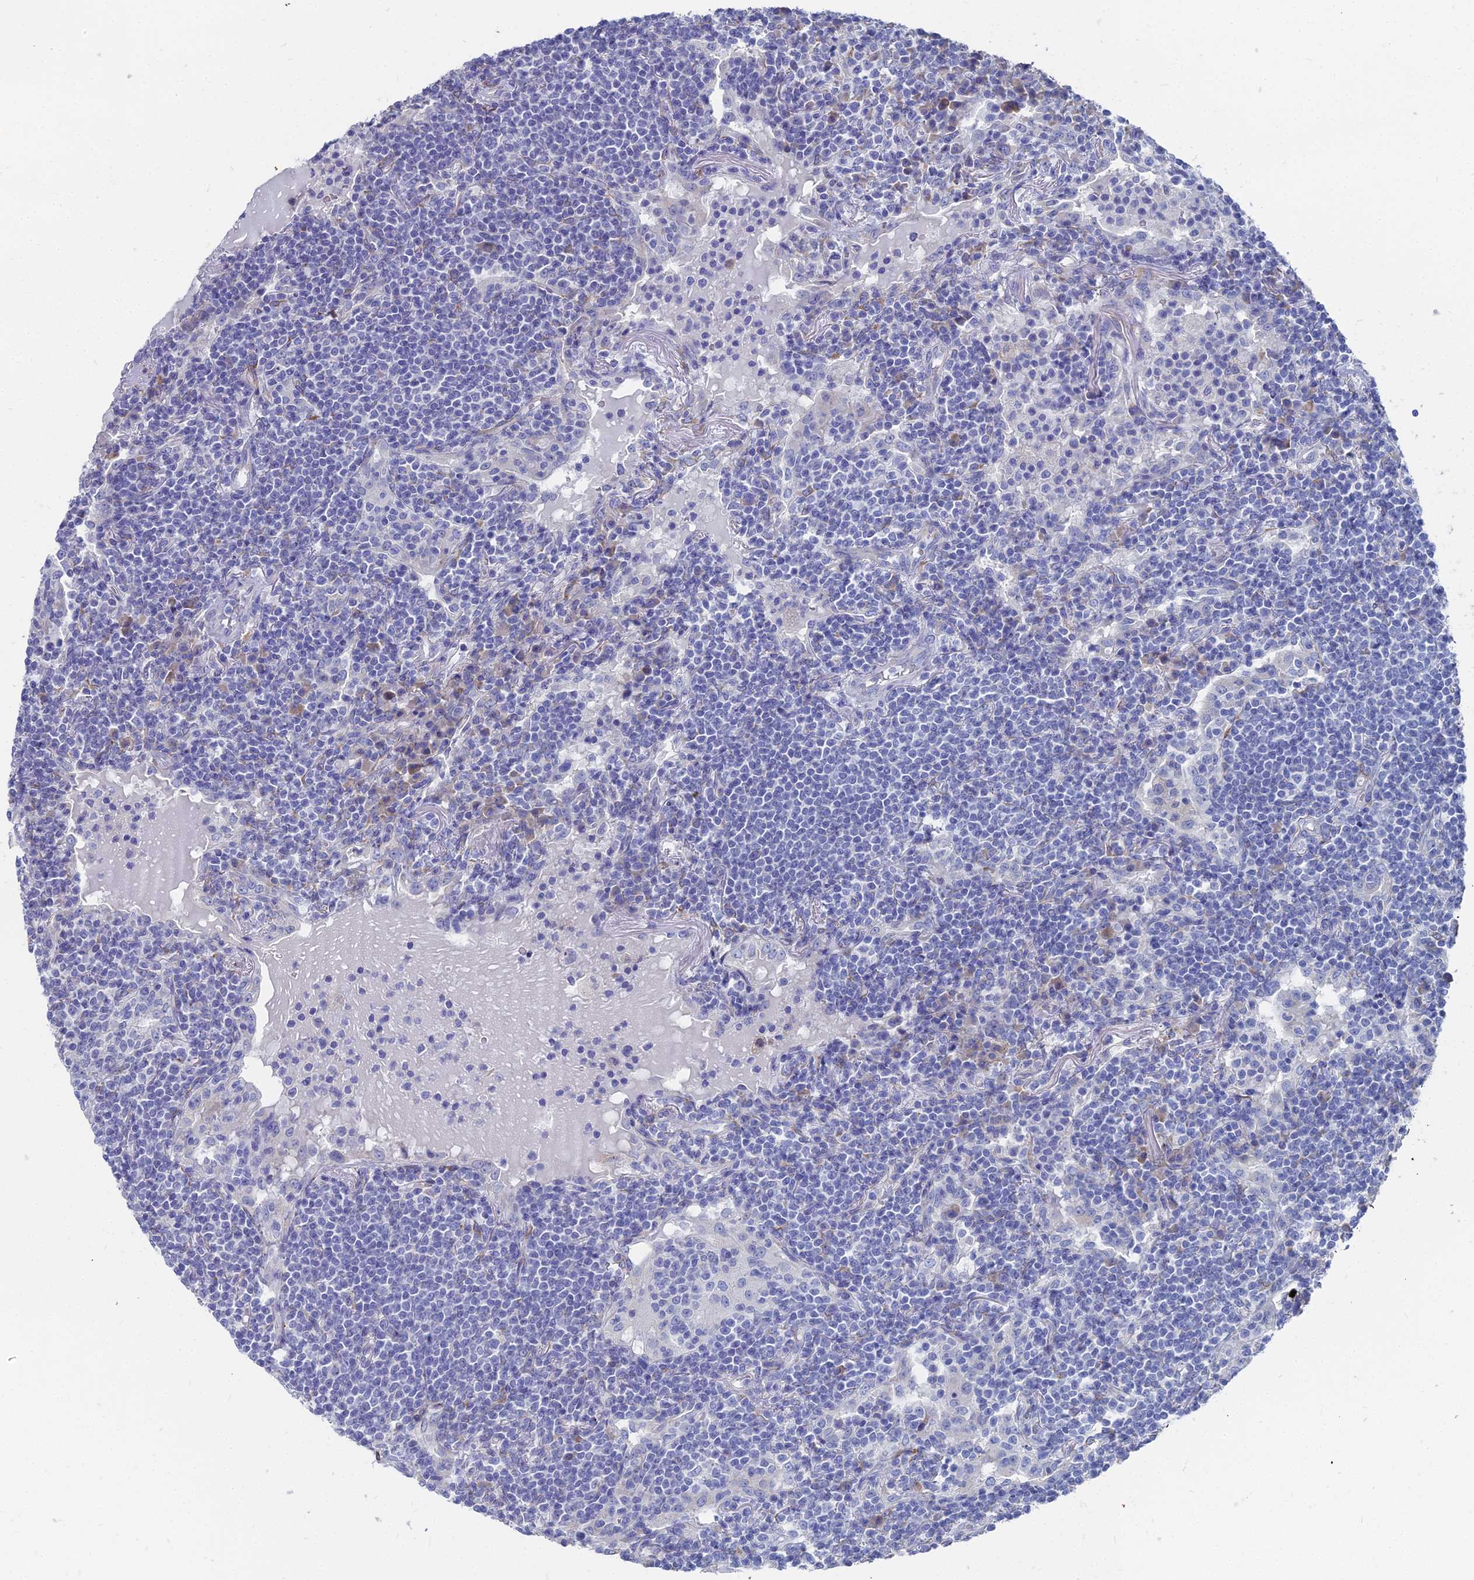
{"staining": {"intensity": "negative", "quantity": "none", "location": "none"}, "tissue": "lymphoma", "cell_type": "Tumor cells", "image_type": "cancer", "snomed": [{"axis": "morphology", "description": "Malignant lymphoma, non-Hodgkin's type, Low grade"}, {"axis": "topography", "description": "Lung"}], "caption": "Image shows no significant protein staining in tumor cells of low-grade malignant lymphoma, non-Hodgkin's type.", "gene": "TNNT3", "patient": {"sex": "female", "age": 71}}